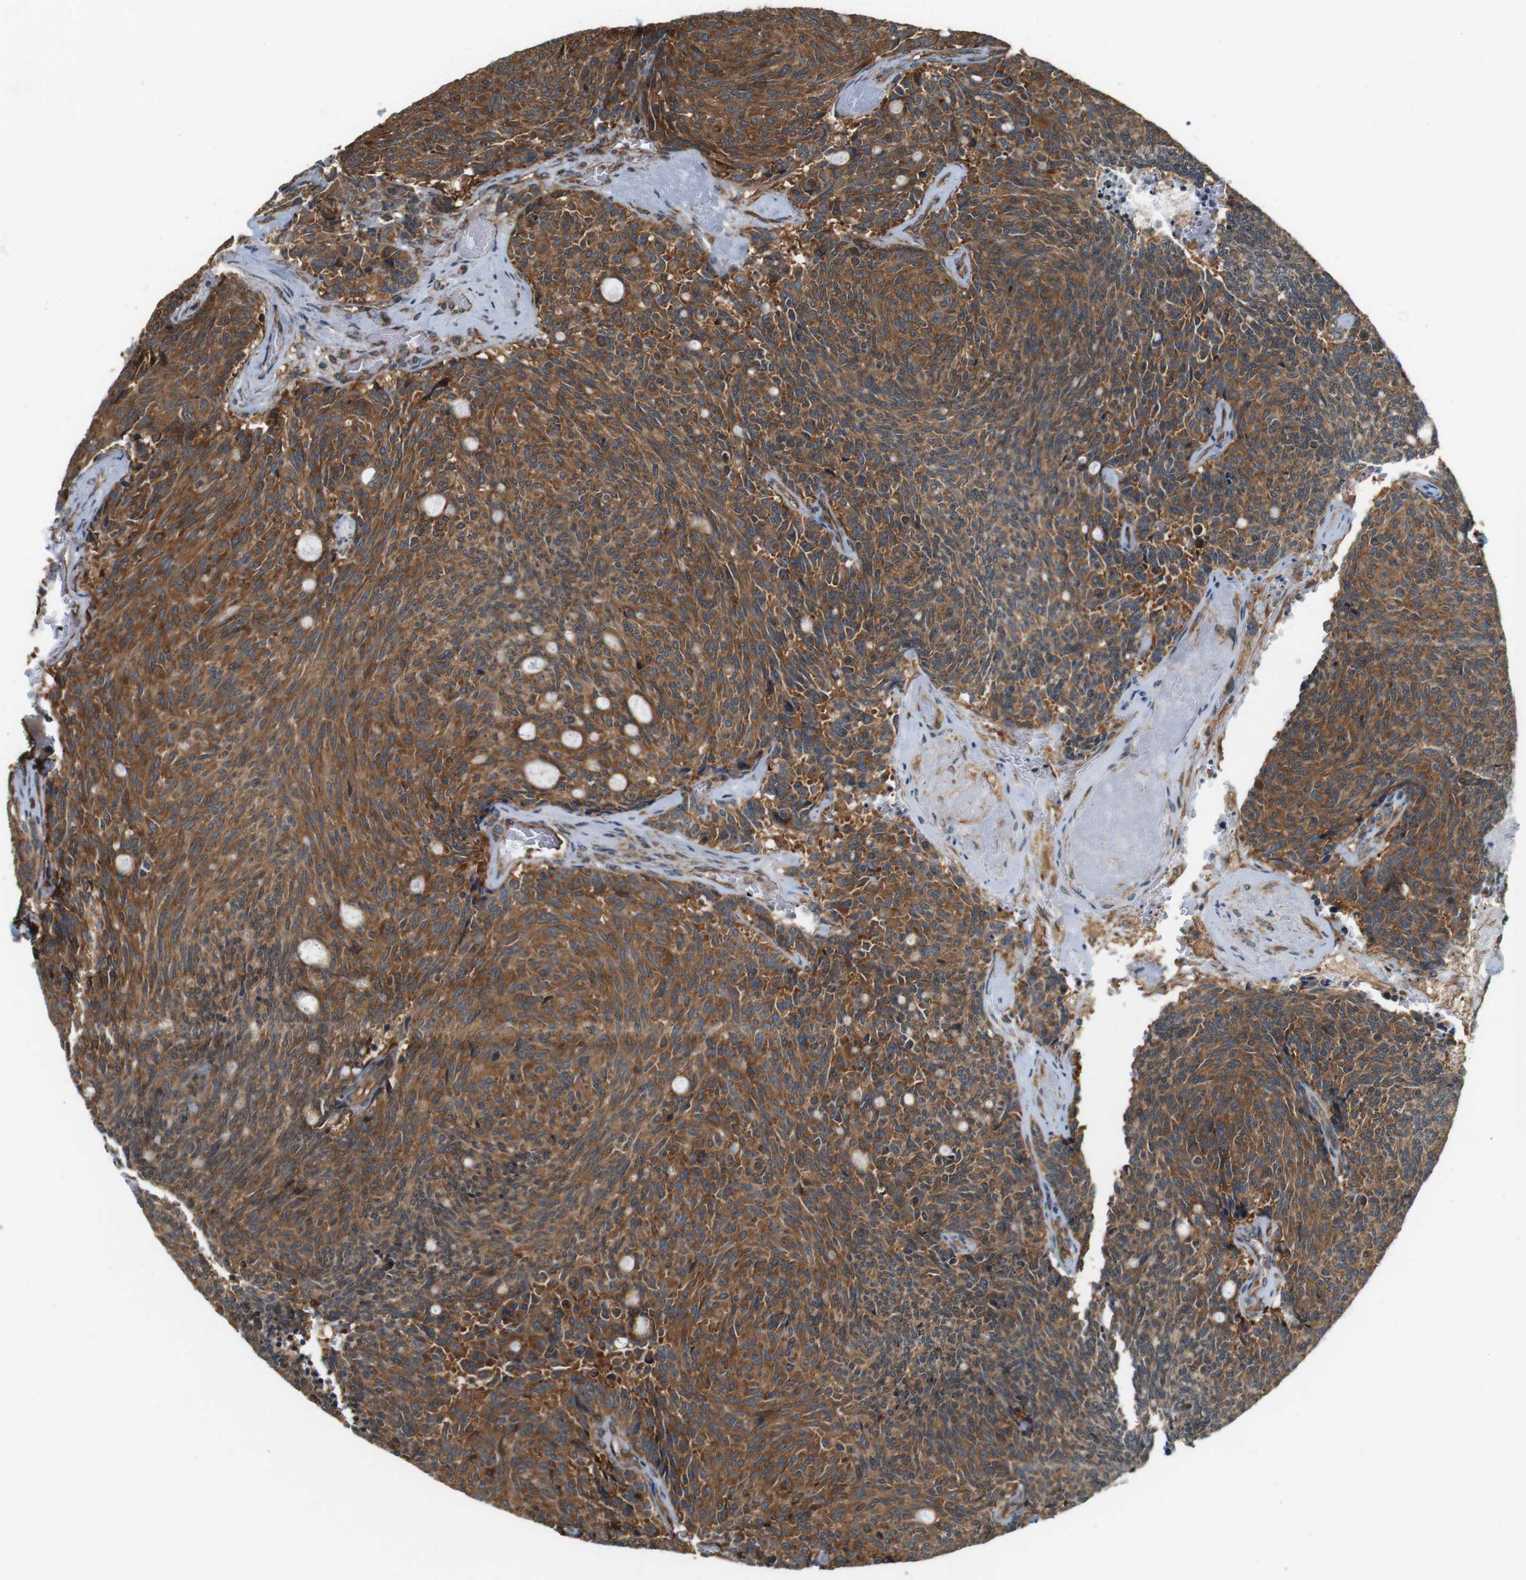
{"staining": {"intensity": "strong", "quantity": ">75%", "location": "cytoplasmic/membranous"}, "tissue": "carcinoid", "cell_type": "Tumor cells", "image_type": "cancer", "snomed": [{"axis": "morphology", "description": "Carcinoid, malignant, NOS"}, {"axis": "topography", "description": "Pancreas"}], "caption": "A brown stain highlights strong cytoplasmic/membranous positivity of a protein in human carcinoid tumor cells. (DAB (3,3'-diaminobenzidine) = brown stain, brightfield microscopy at high magnification).", "gene": "PA2G4", "patient": {"sex": "female", "age": 54}}